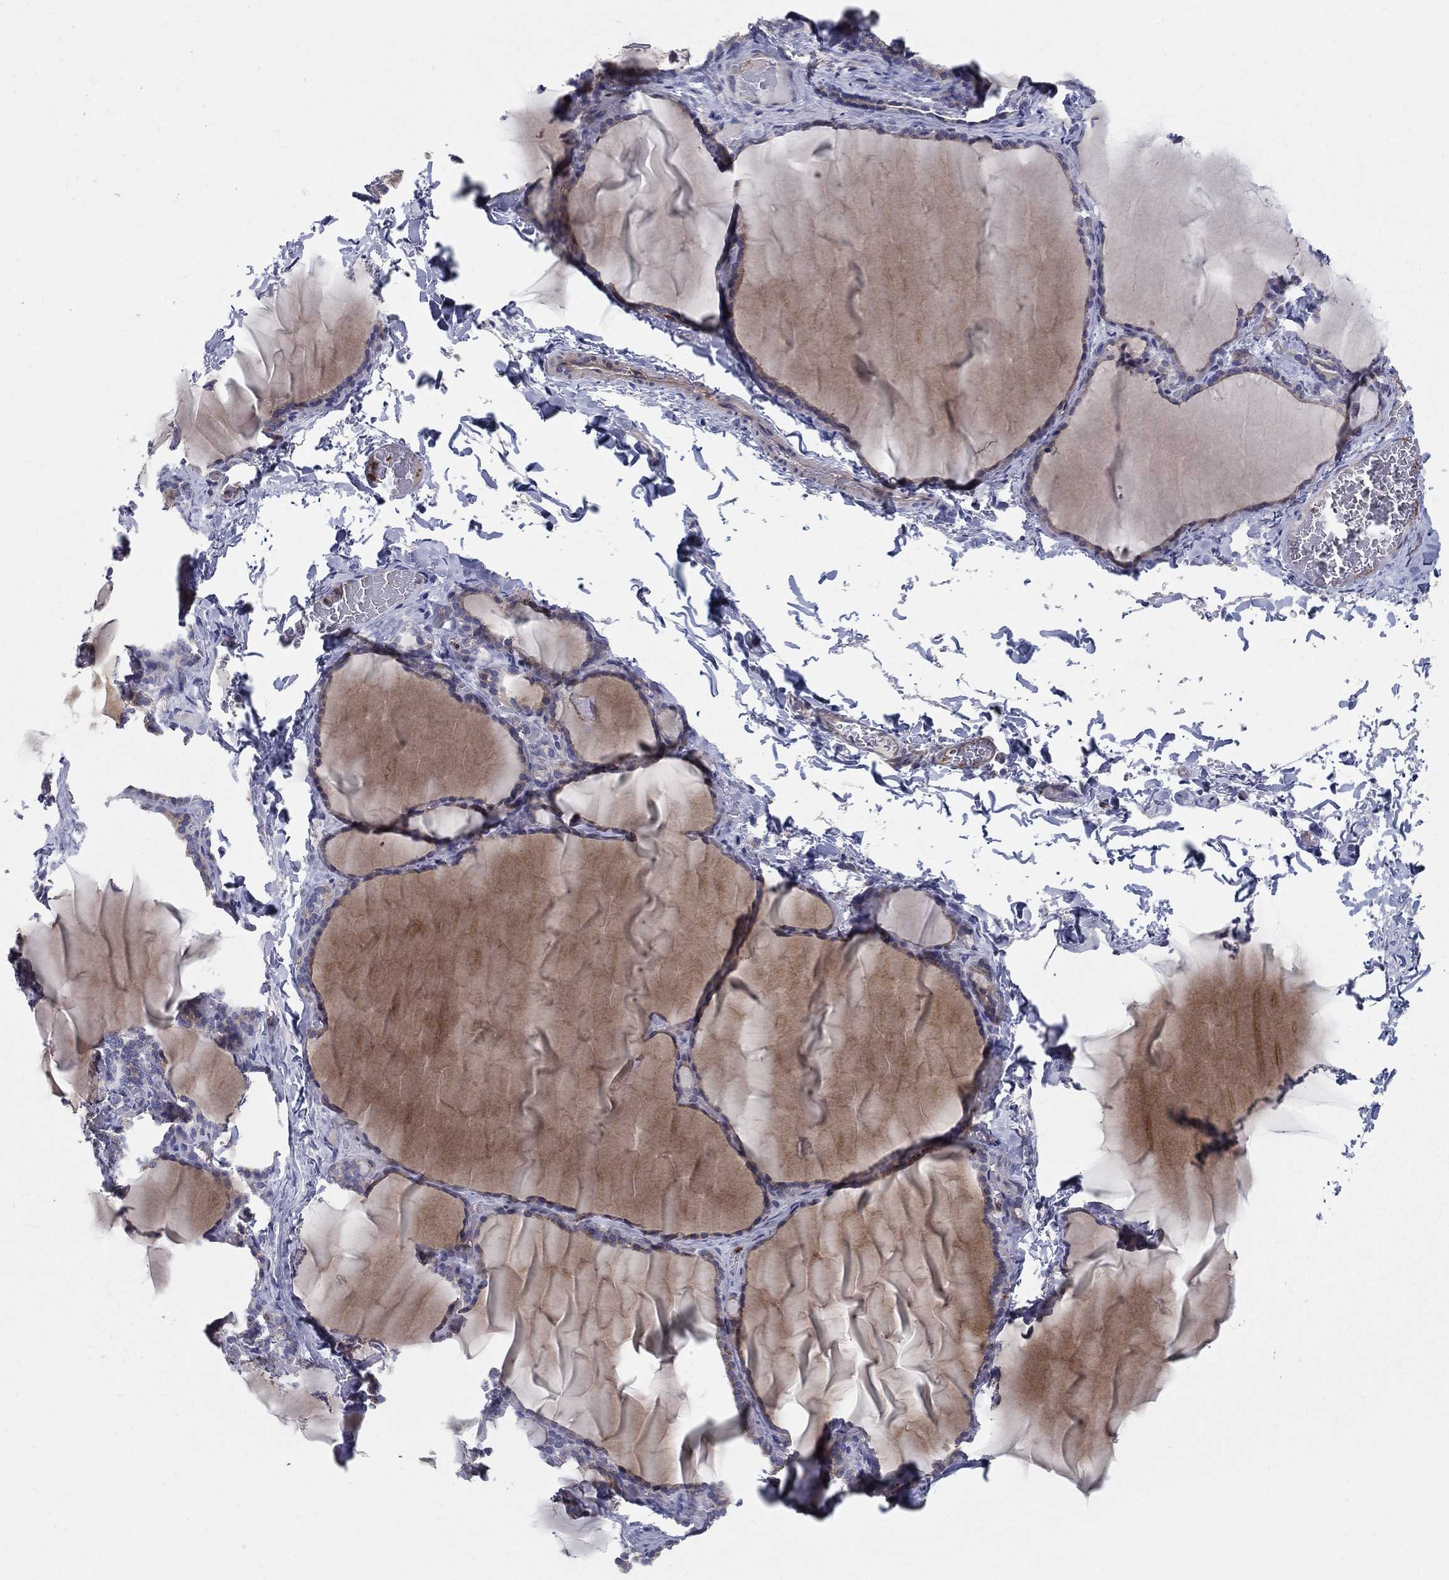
{"staining": {"intensity": "negative", "quantity": "none", "location": "none"}, "tissue": "thyroid gland", "cell_type": "Glandular cells", "image_type": "normal", "snomed": [{"axis": "morphology", "description": "Normal tissue, NOS"}, {"axis": "morphology", "description": "Hyperplasia, NOS"}, {"axis": "topography", "description": "Thyroid gland"}], "caption": "This is an immunohistochemistry (IHC) histopathology image of normal thyroid gland. There is no staining in glandular cells.", "gene": "POMZP3", "patient": {"sex": "female", "age": 27}}